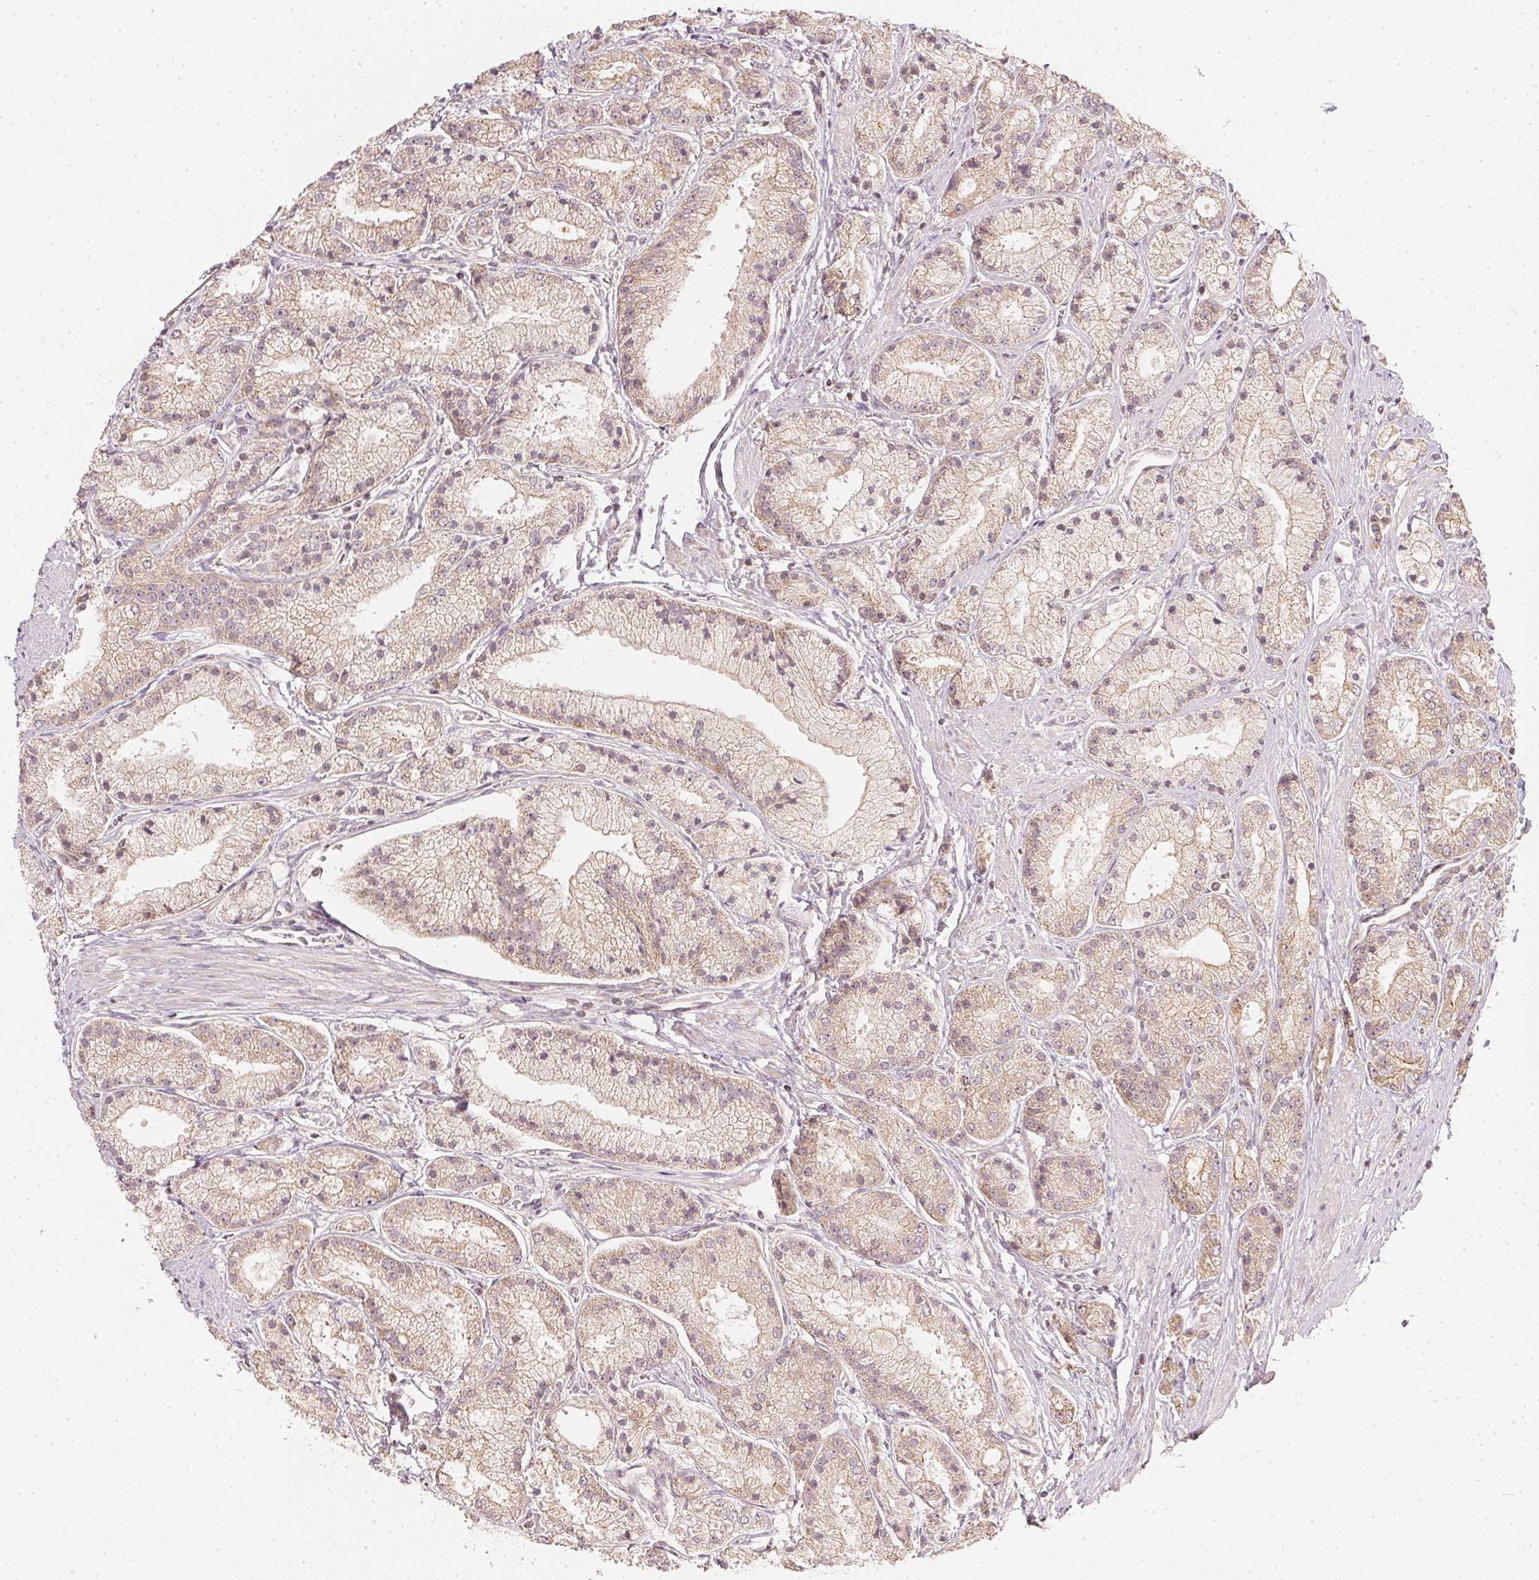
{"staining": {"intensity": "weak", "quantity": "25%-75%", "location": "cytoplasmic/membranous"}, "tissue": "prostate cancer", "cell_type": "Tumor cells", "image_type": "cancer", "snomed": [{"axis": "morphology", "description": "Adenocarcinoma, High grade"}, {"axis": "topography", "description": "Prostate"}], "caption": "Approximately 25%-75% of tumor cells in prostate cancer (high-grade adenocarcinoma) show weak cytoplasmic/membranous protein positivity as visualized by brown immunohistochemical staining.", "gene": "WDR54", "patient": {"sex": "male", "age": 67}}